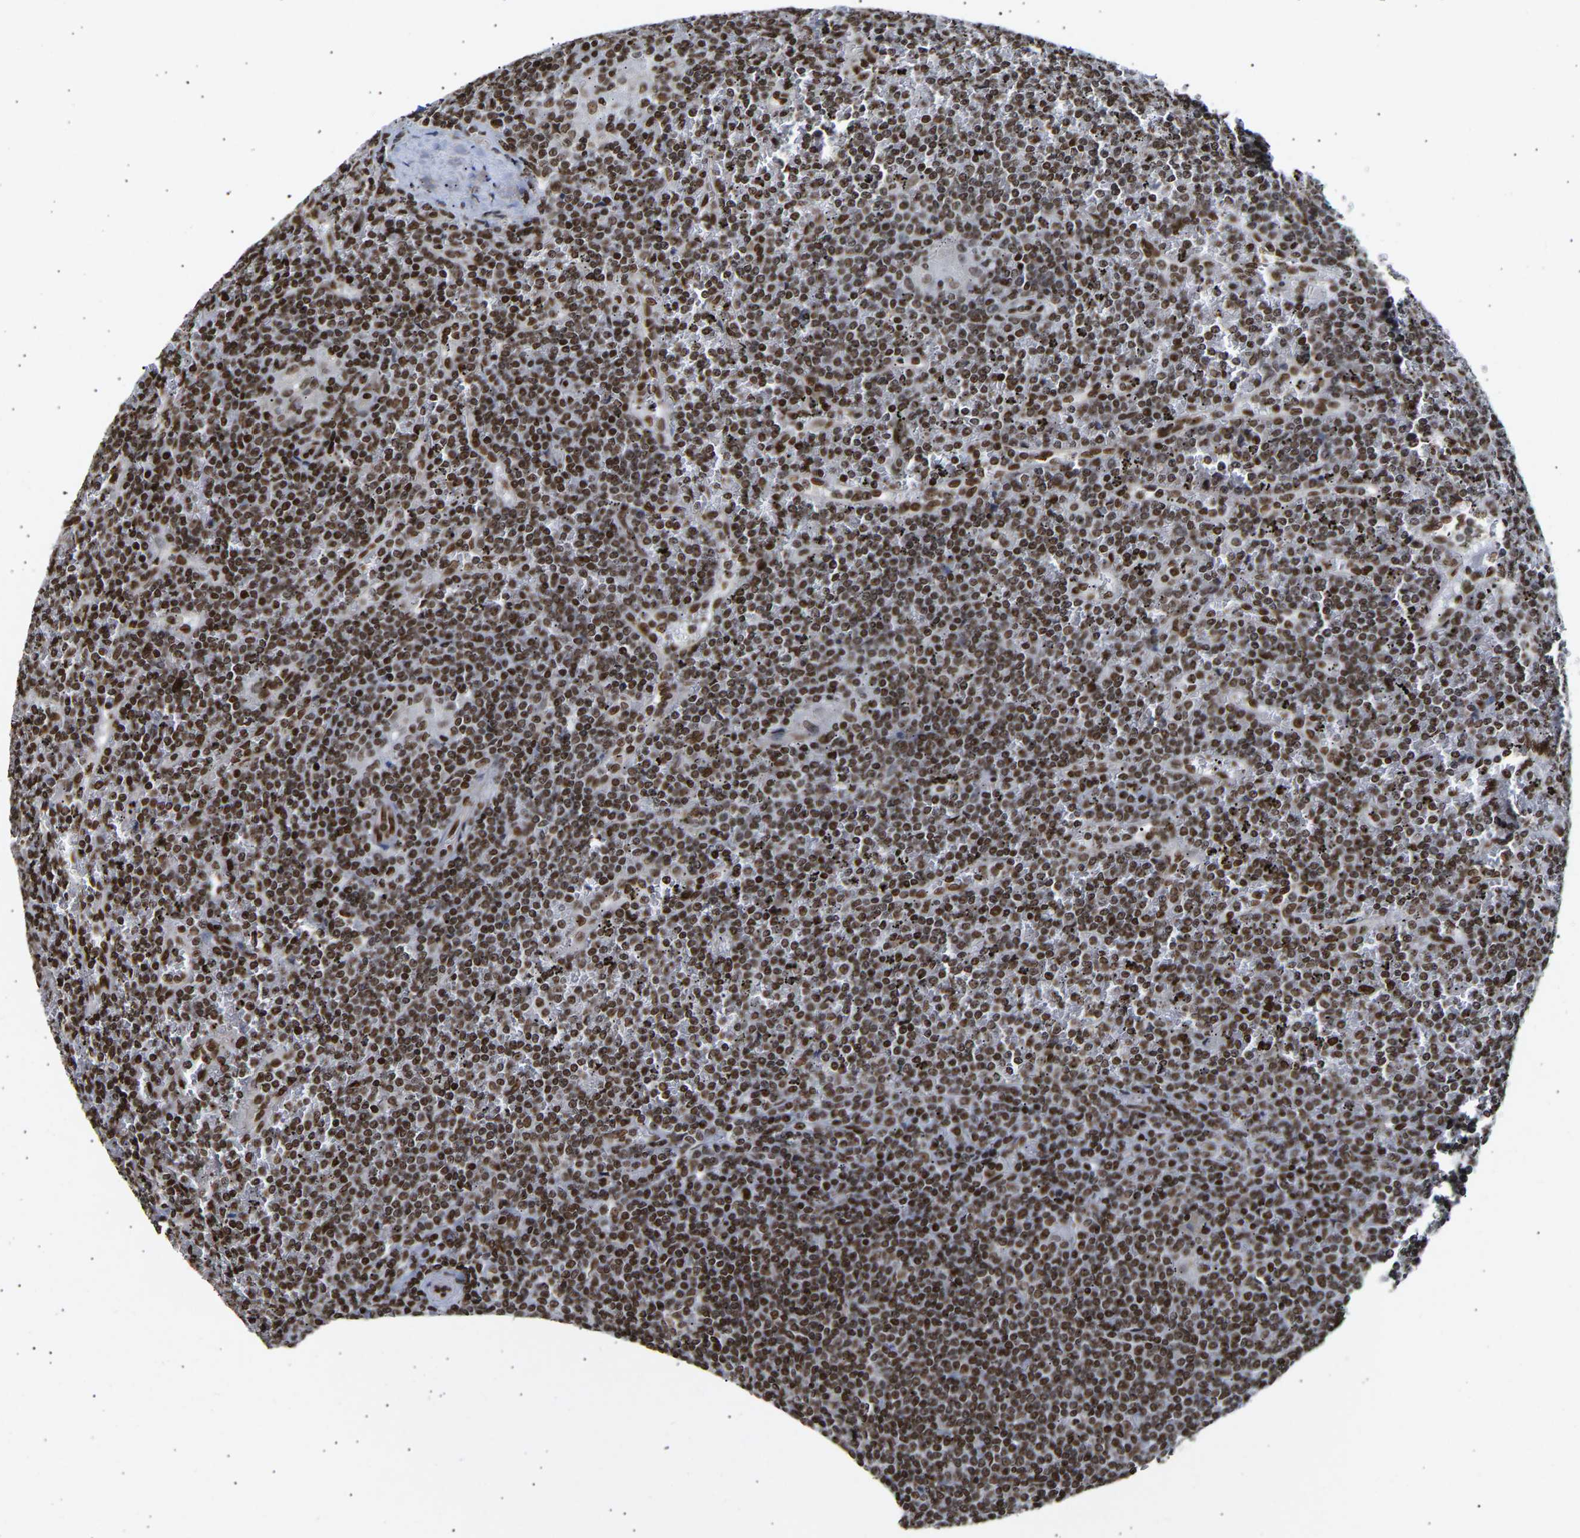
{"staining": {"intensity": "moderate", "quantity": ">75%", "location": "nuclear"}, "tissue": "lymphoma", "cell_type": "Tumor cells", "image_type": "cancer", "snomed": [{"axis": "morphology", "description": "Malignant lymphoma, non-Hodgkin's type, Low grade"}, {"axis": "topography", "description": "Spleen"}], "caption": "Immunohistochemical staining of lymphoma exhibits medium levels of moderate nuclear staining in approximately >75% of tumor cells.", "gene": "PSIP1", "patient": {"sex": "female", "age": 19}}